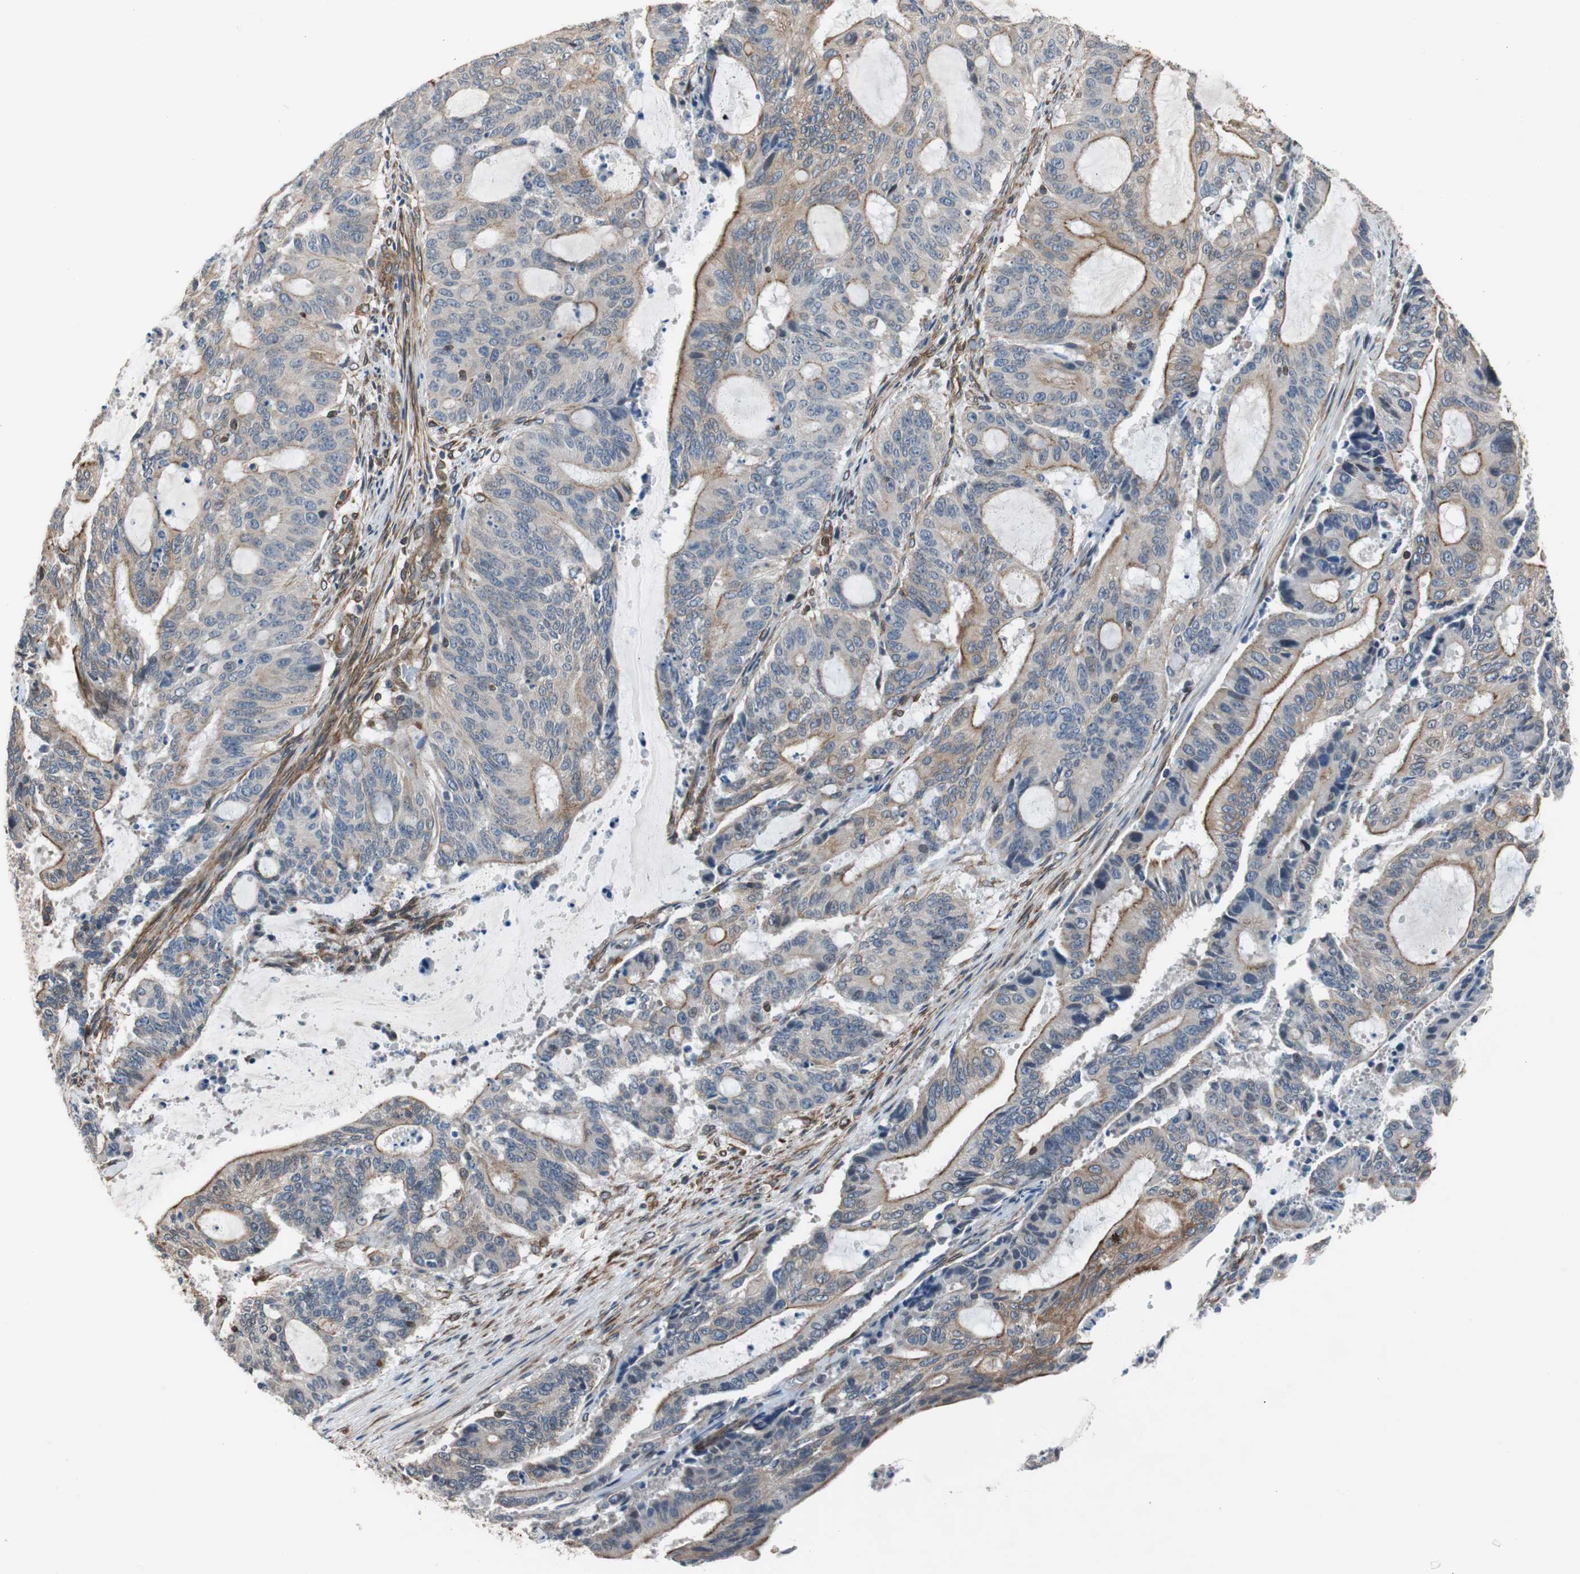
{"staining": {"intensity": "moderate", "quantity": "25%-75%", "location": "cytoplasmic/membranous"}, "tissue": "liver cancer", "cell_type": "Tumor cells", "image_type": "cancer", "snomed": [{"axis": "morphology", "description": "Cholangiocarcinoma"}, {"axis": "topography", "description": "Liver"}], "caption": "Tumor cells reveal medium levels of moderate cytoplasmic/membranous positivity in about 25%-75% of cells in liver cancer (cholangiocarcinoma). (Brightfield microscopy of DAB IHC at high magnification).", "gene": "KIF3B", "patient": {"sex": "female", "age": 73}}